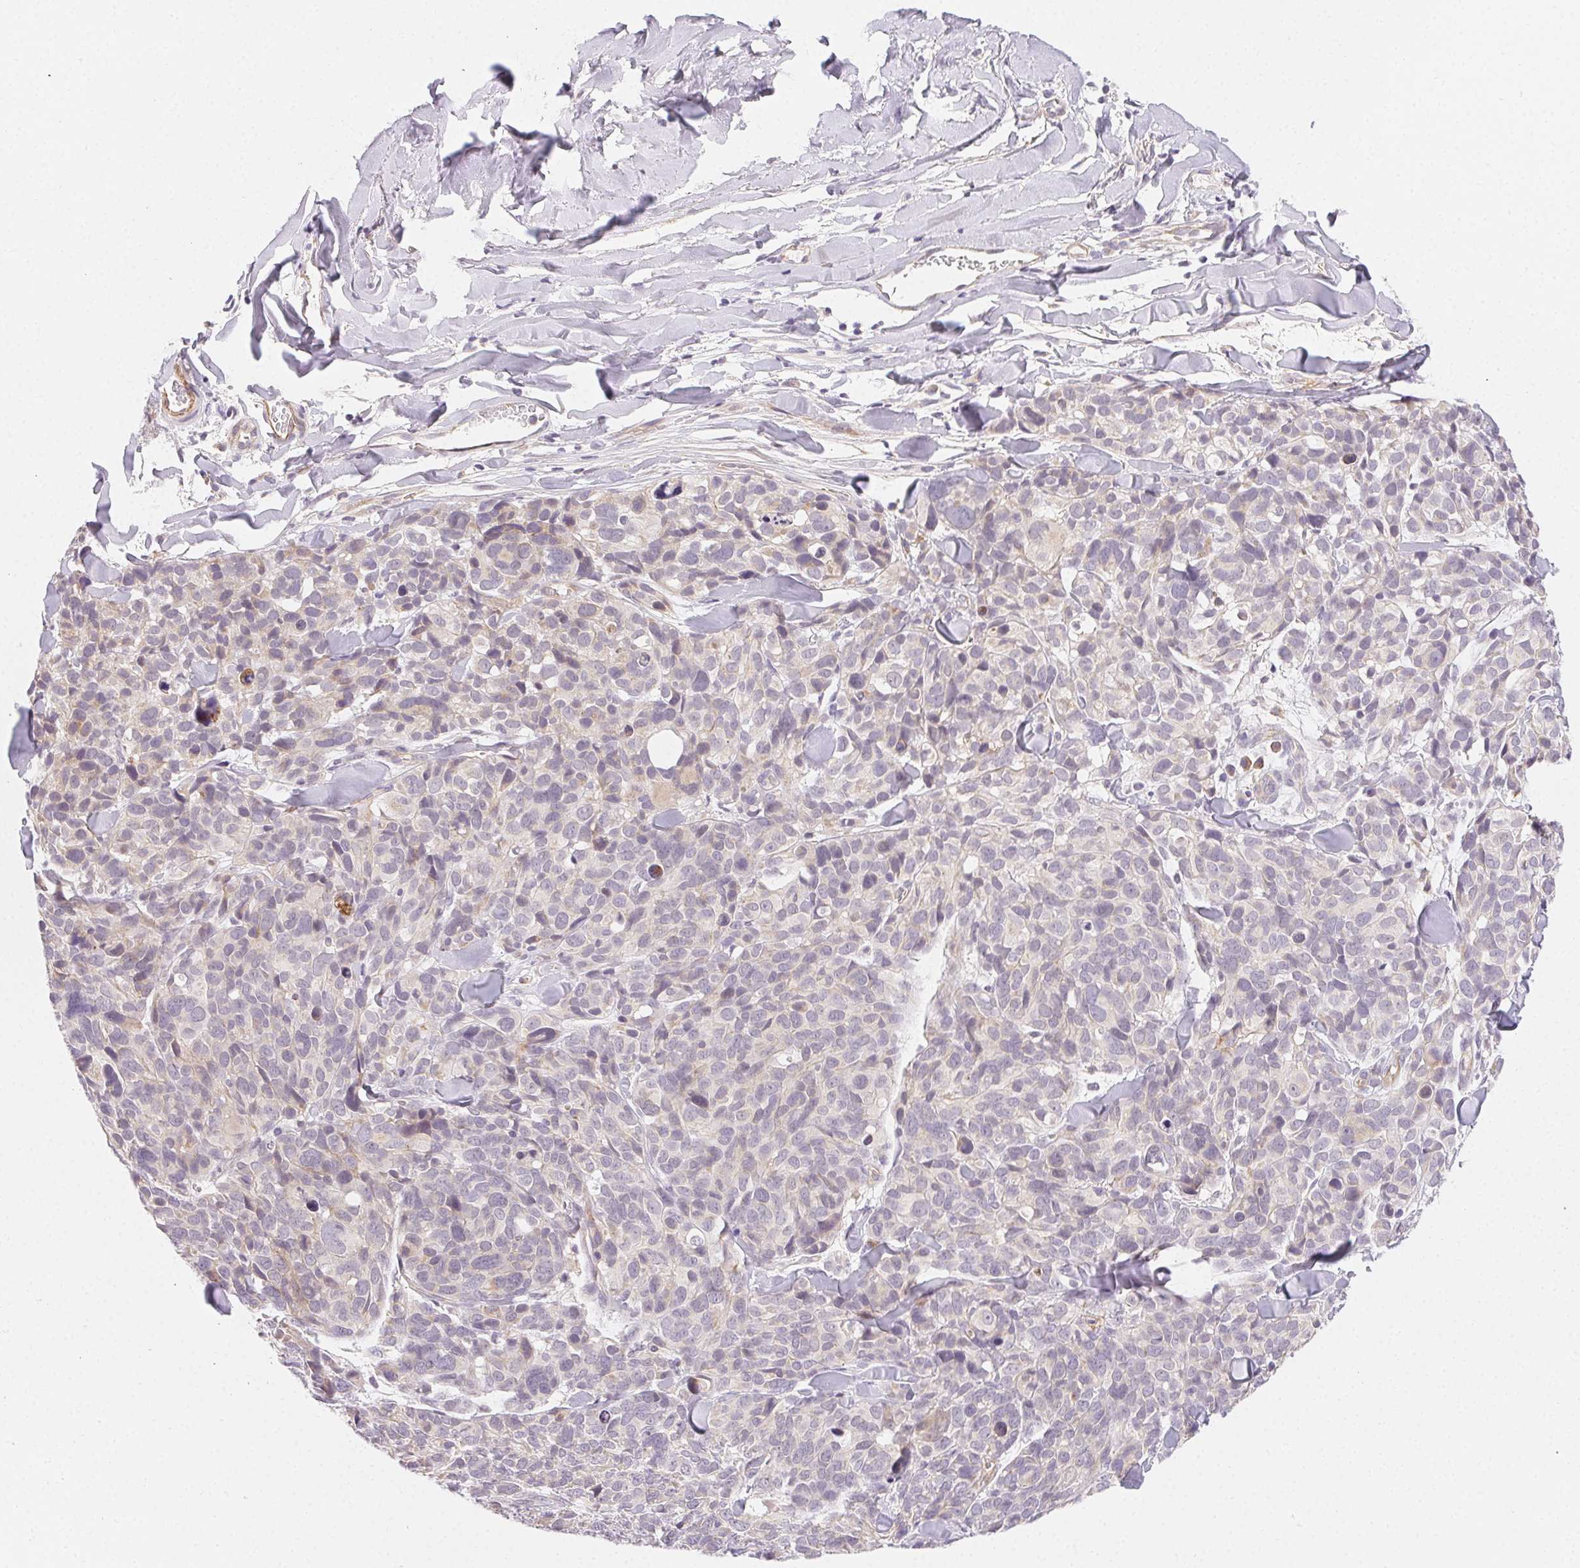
{"staining": {"intensity": "negative", "quantity": "none", "location": "none"}, "tissue": "melanoma", "cell_type": "Tumor cells", "image_type": "cancer", "snomed": [{"axis": "morphology", "description": "Malignant melanoma, NOS"}, {"axis": "topography", "description": "Skin"}], "caption": "Tumor cells are negative for protein expression in human melanoma. (Brightfield microscopy of DAB (3,3'-diaminobenzidine) IHC at high magnification).", "gene": "CSN1S1", "patient": {"sex": "male", "age": 51}}